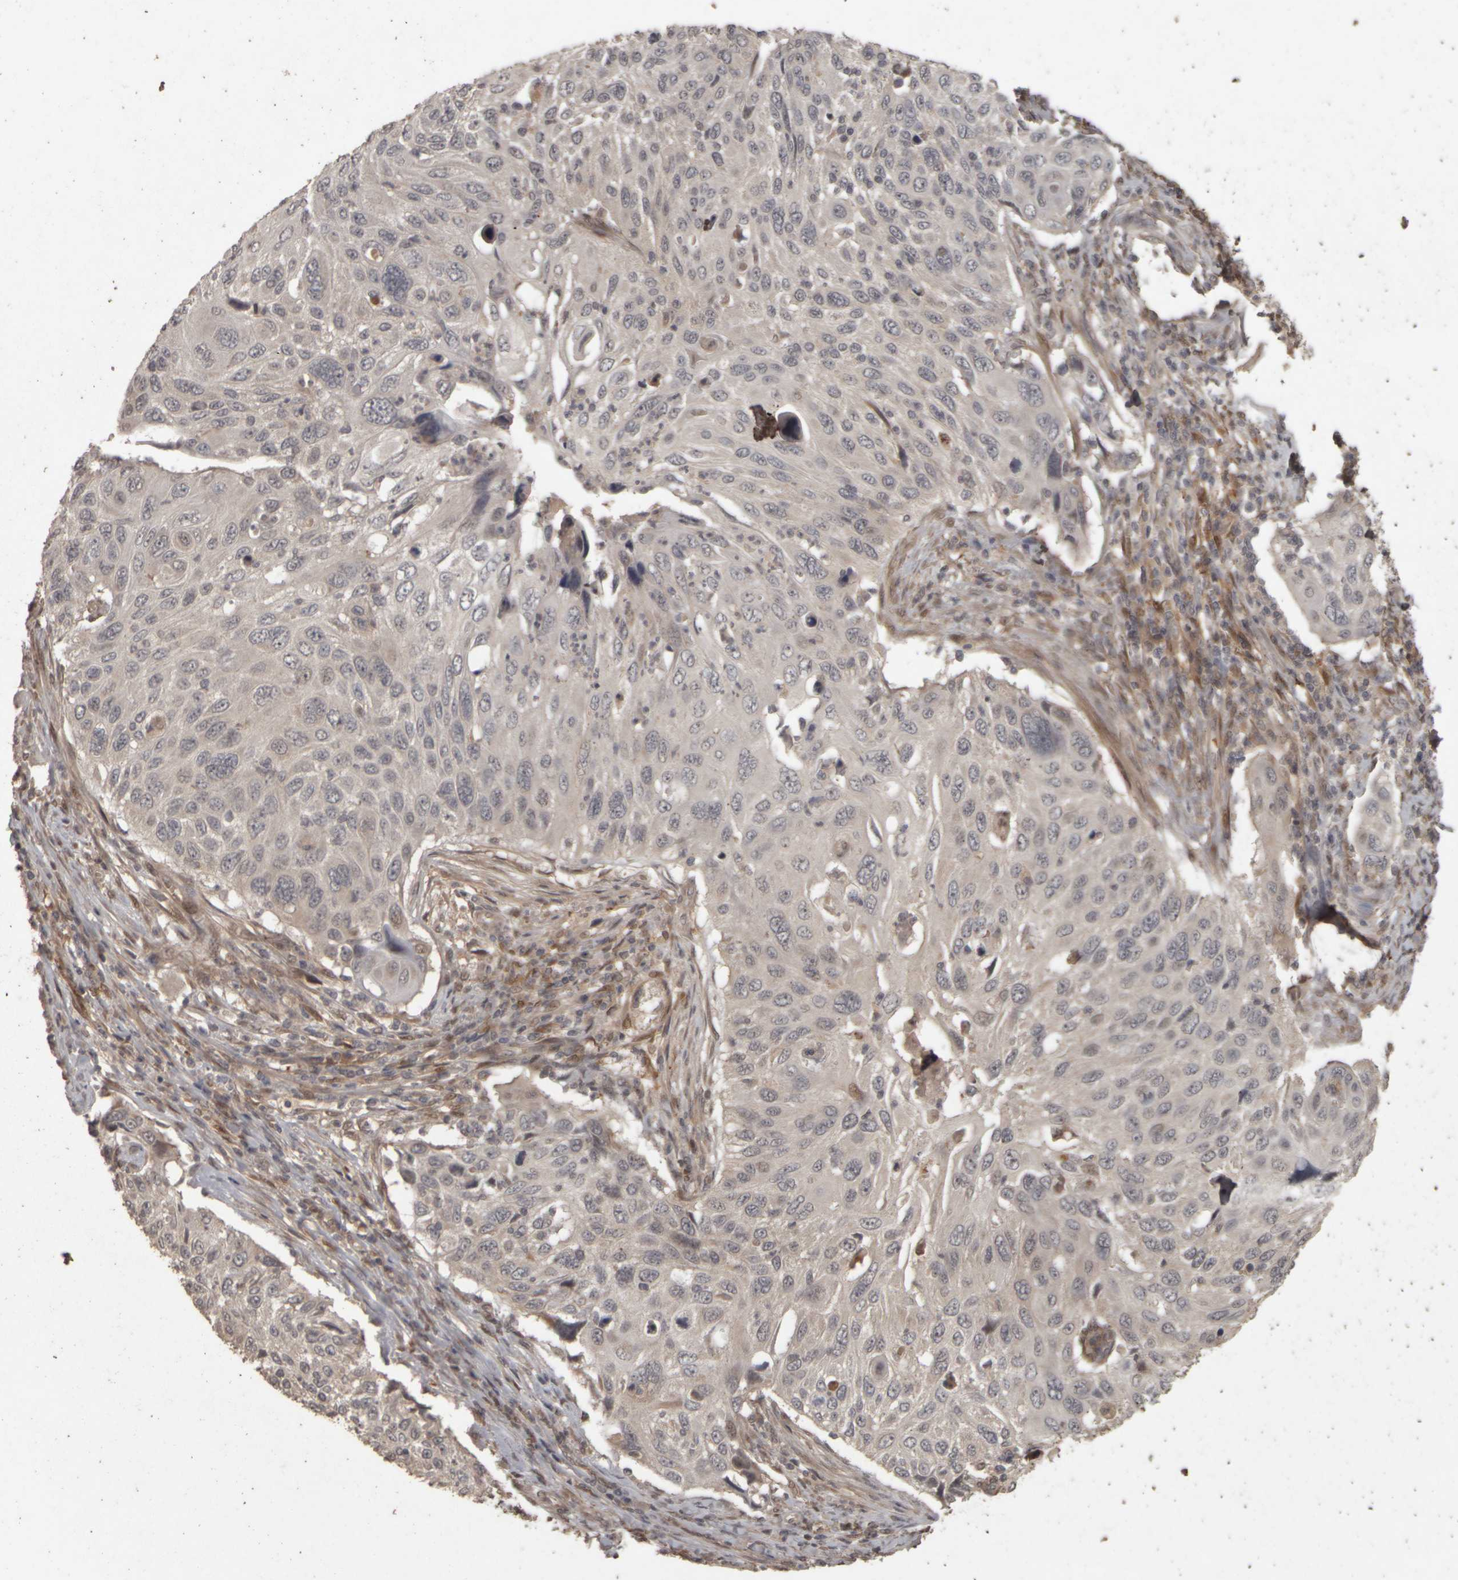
{"staining": {"intensity": "negative", "quantity": "none", "location": "none"}, "tissue": "cervical cancer", "cell_type": "Tumor cells", "image_type": "cancer", "snomed": [{"axis": "morphology", "description": "Squamous cell carcinoma, NOS"}, {"axis": "topography", "description": "Cervix"}], "caption": "DAB immunohistochemical staining of cervical cancer demonstrates no significant staining in tumor cells.", "gene": "ACO1", "patient": {"sex": "female", "age": 70}}